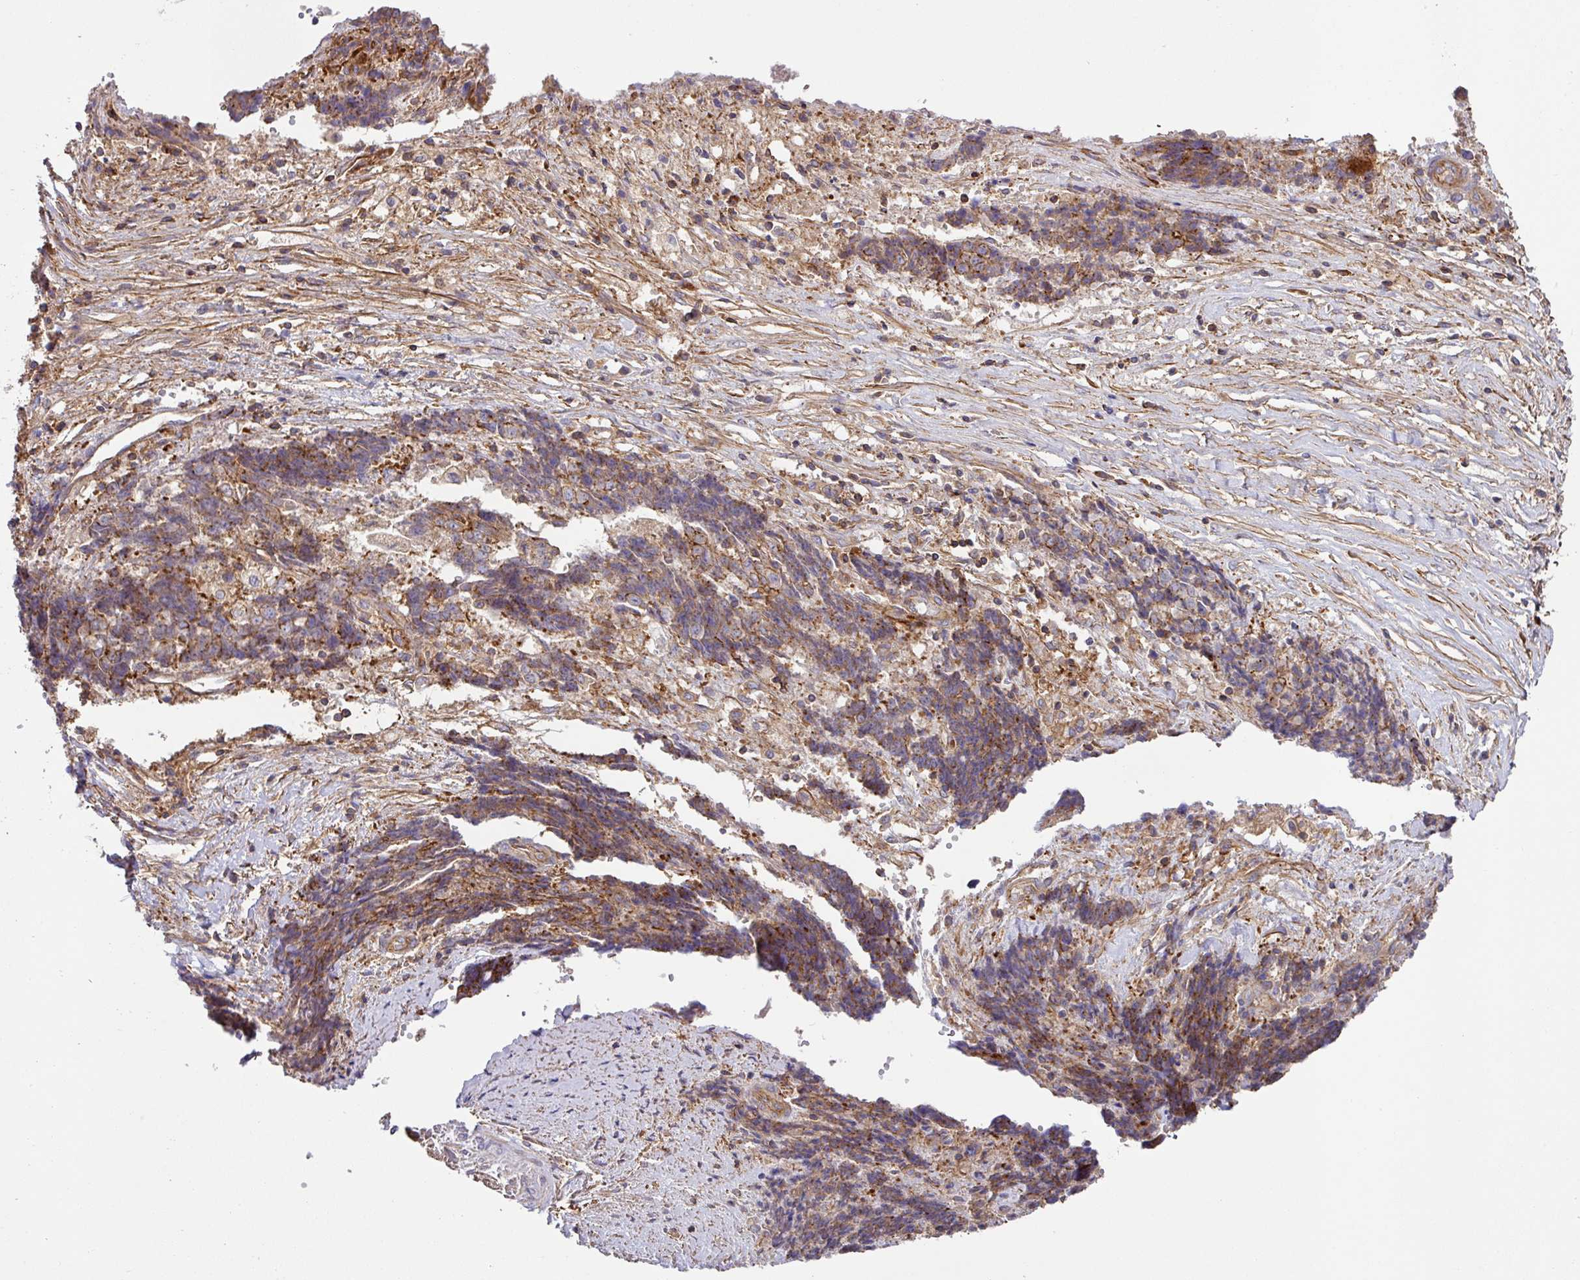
{"staining": {"intensity": "moderate", "quantity": "25%-75%", "location": "cytoplasmic/membranous"}, "tissue": "ovarian cancer", "cell_type": "Tumor cells", "image_type": "cancer", "snomed": [{"axis": "morphology", "description": "Carcinoma, endometroid"}, {"axis": "topography", "description": "Ovary"}], "caption": "IHC (DAB) staining of human ovarian cancer reveals moderate cytoplasmic/membranous protein expression in about 25%-75% of tumor cells.", "gene": "RIC1", "patient": {"sex": "female", "age": 42}}